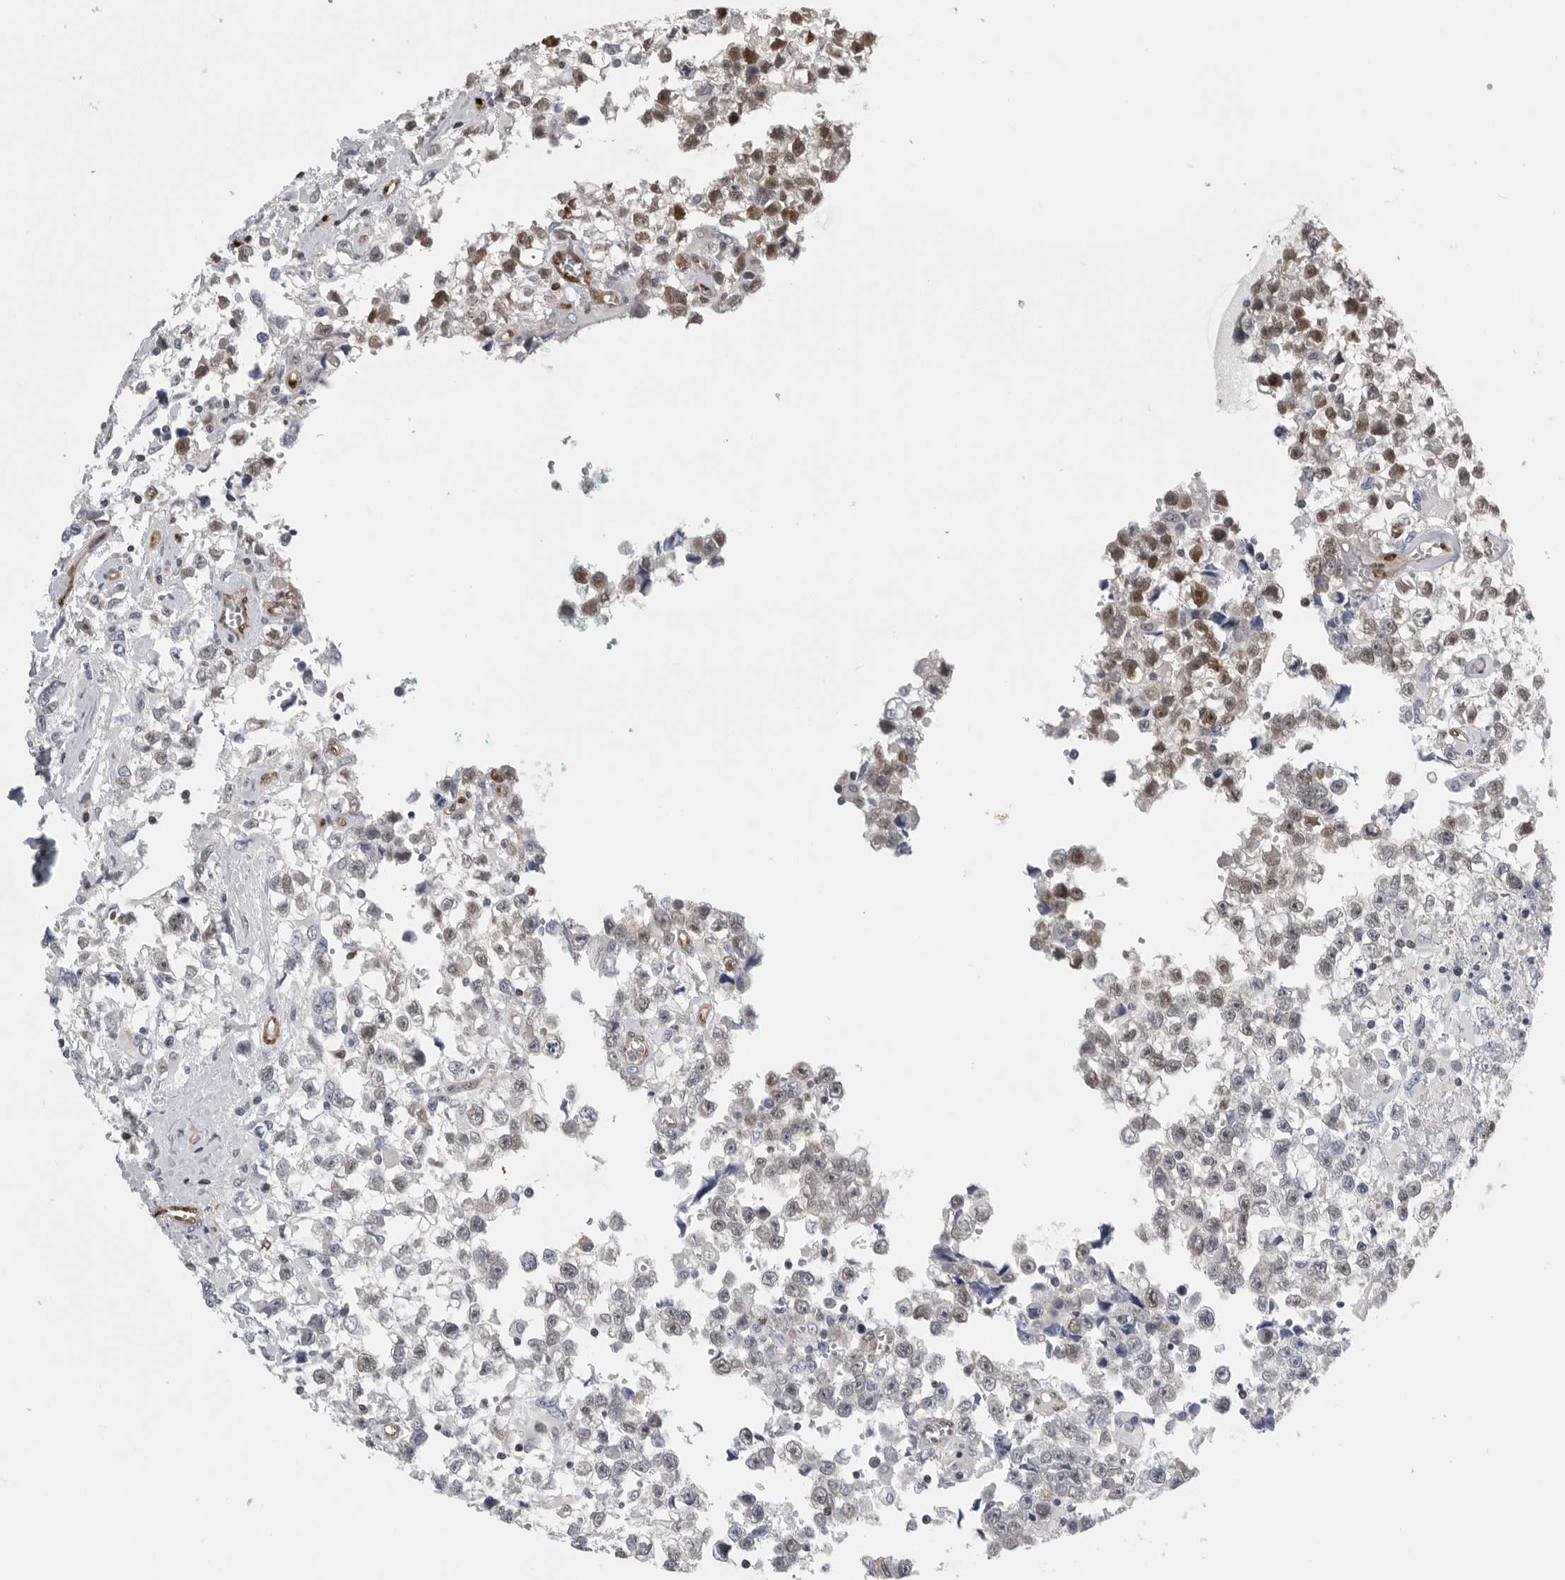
{"staining": {"intensity": "moderate", "quantity": "<25%", "location": "nuclear"}, "tissue": "testis cancer", "cell_type": "Tumor cells", "image_type": "cancer", "snomed": [{"axis": "morphology", "description": "Seminoma, NOS"}, {"axis": "morphology", "description": "Carcinoma, Embryonal, NOS"}, {"axis": "topography", "description": "Testis"}], "caption": "Embryonal carcinoma (testis) stained with a brown dye demonstrates moderate nuclear positive expression in approximately <25% of tumor cells.", "gene": "PDCD4", "patient": {"sex": "male", "age": 51}}